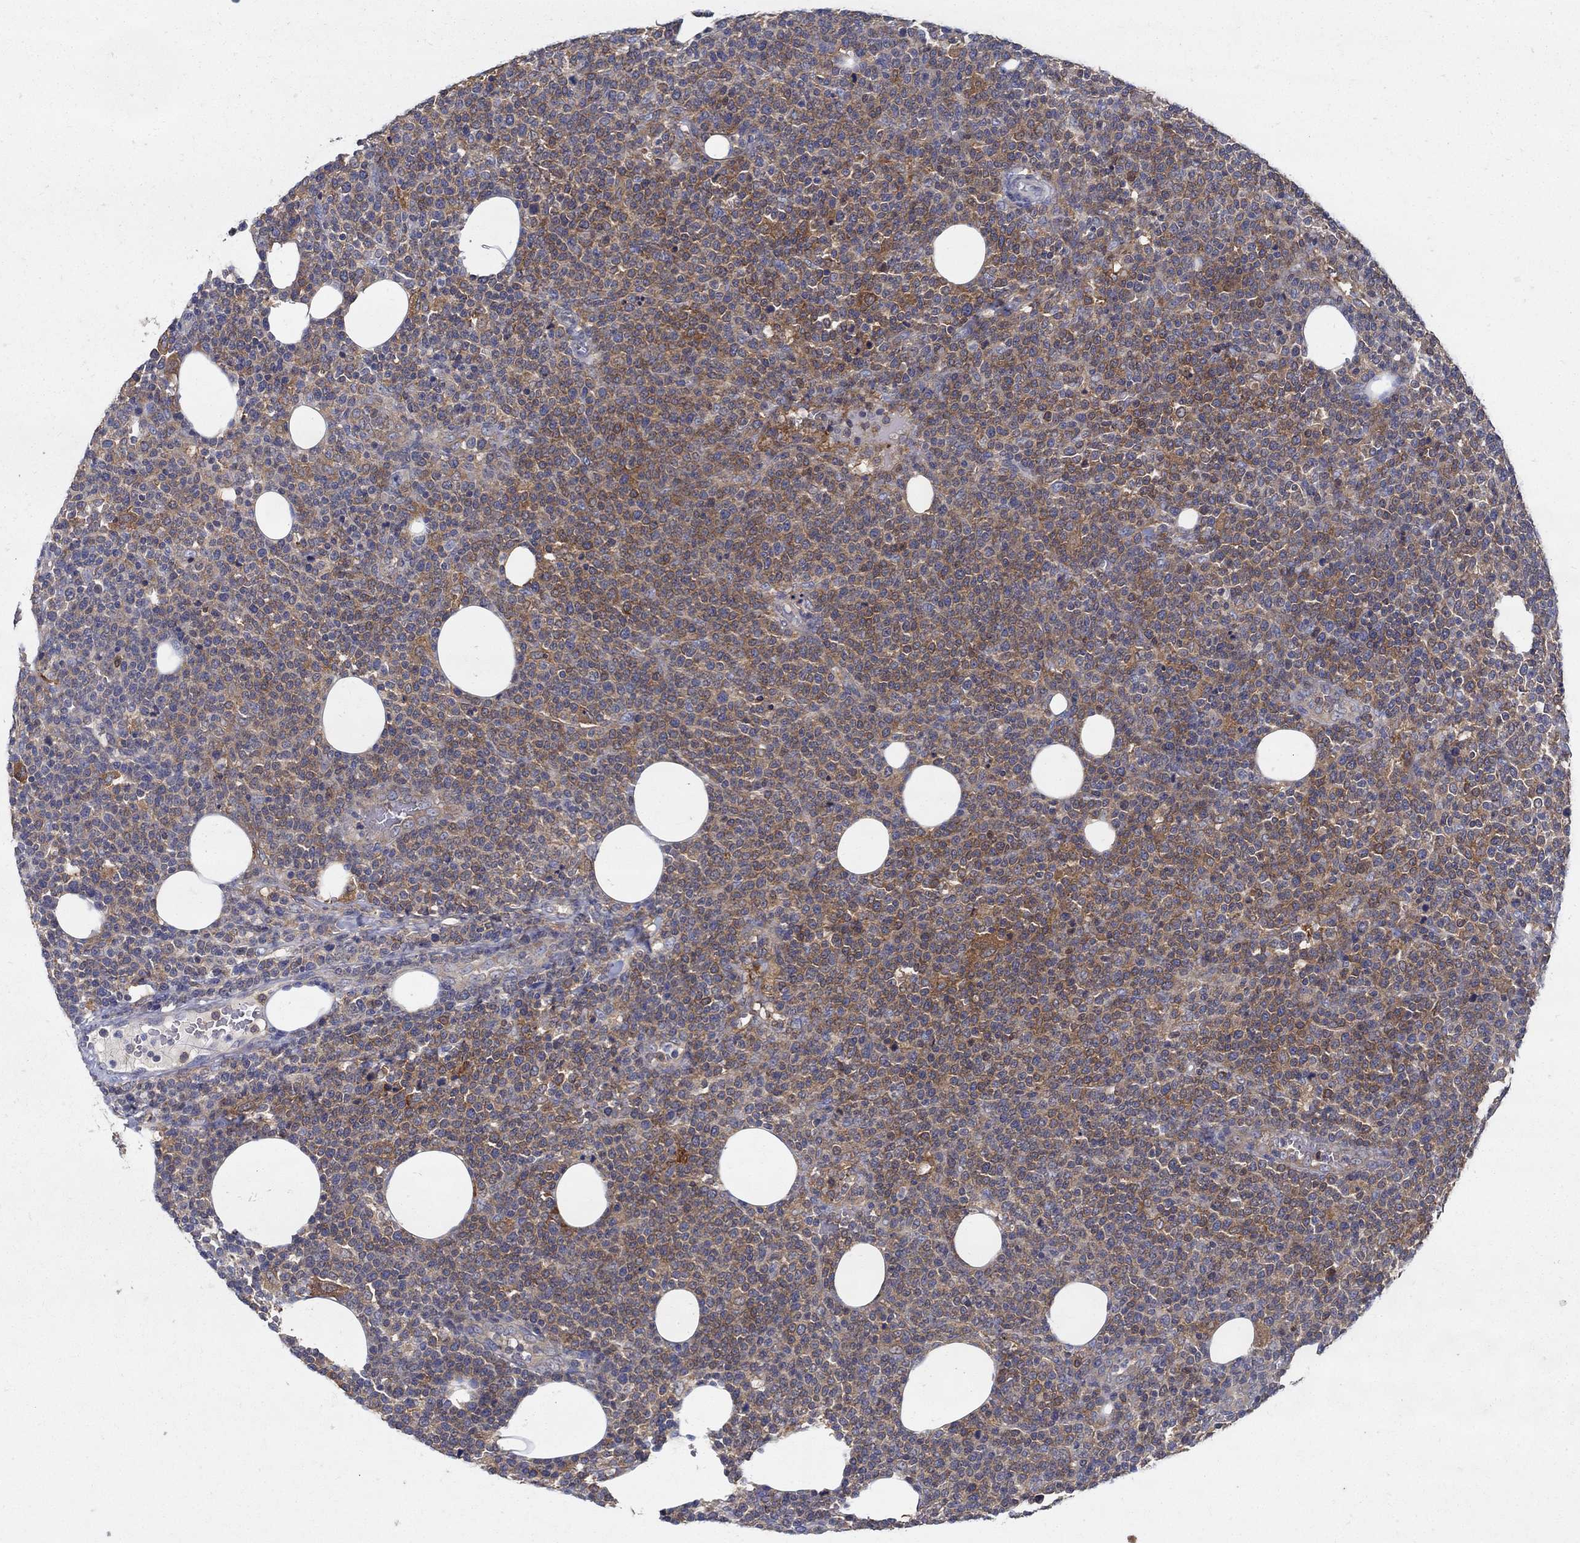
{"staining": {"intensity": "moderate", "quantity": ">75%", "location": "cytoplasmic/membranous"}, "tissue": "lymphoma", "cell_type": "Tumor cells", "image_type": "cancer", "snomed": [{"axis": "morphology", "description": "Malignant lymphoma, non-Hodgkin's type, High grade"}, {"axis": "topography", "description": "Lymph node"}], "caption": "Malignant lymphoma, non-Hodgkin's type (high-grade) stained for a protein (brown) displays moderate cytoplasmic/membranous positive positivity in approximately >75% of tumor cells.", "gene": "MTHFR", "patient": {"sex": "male", "age": 61}}